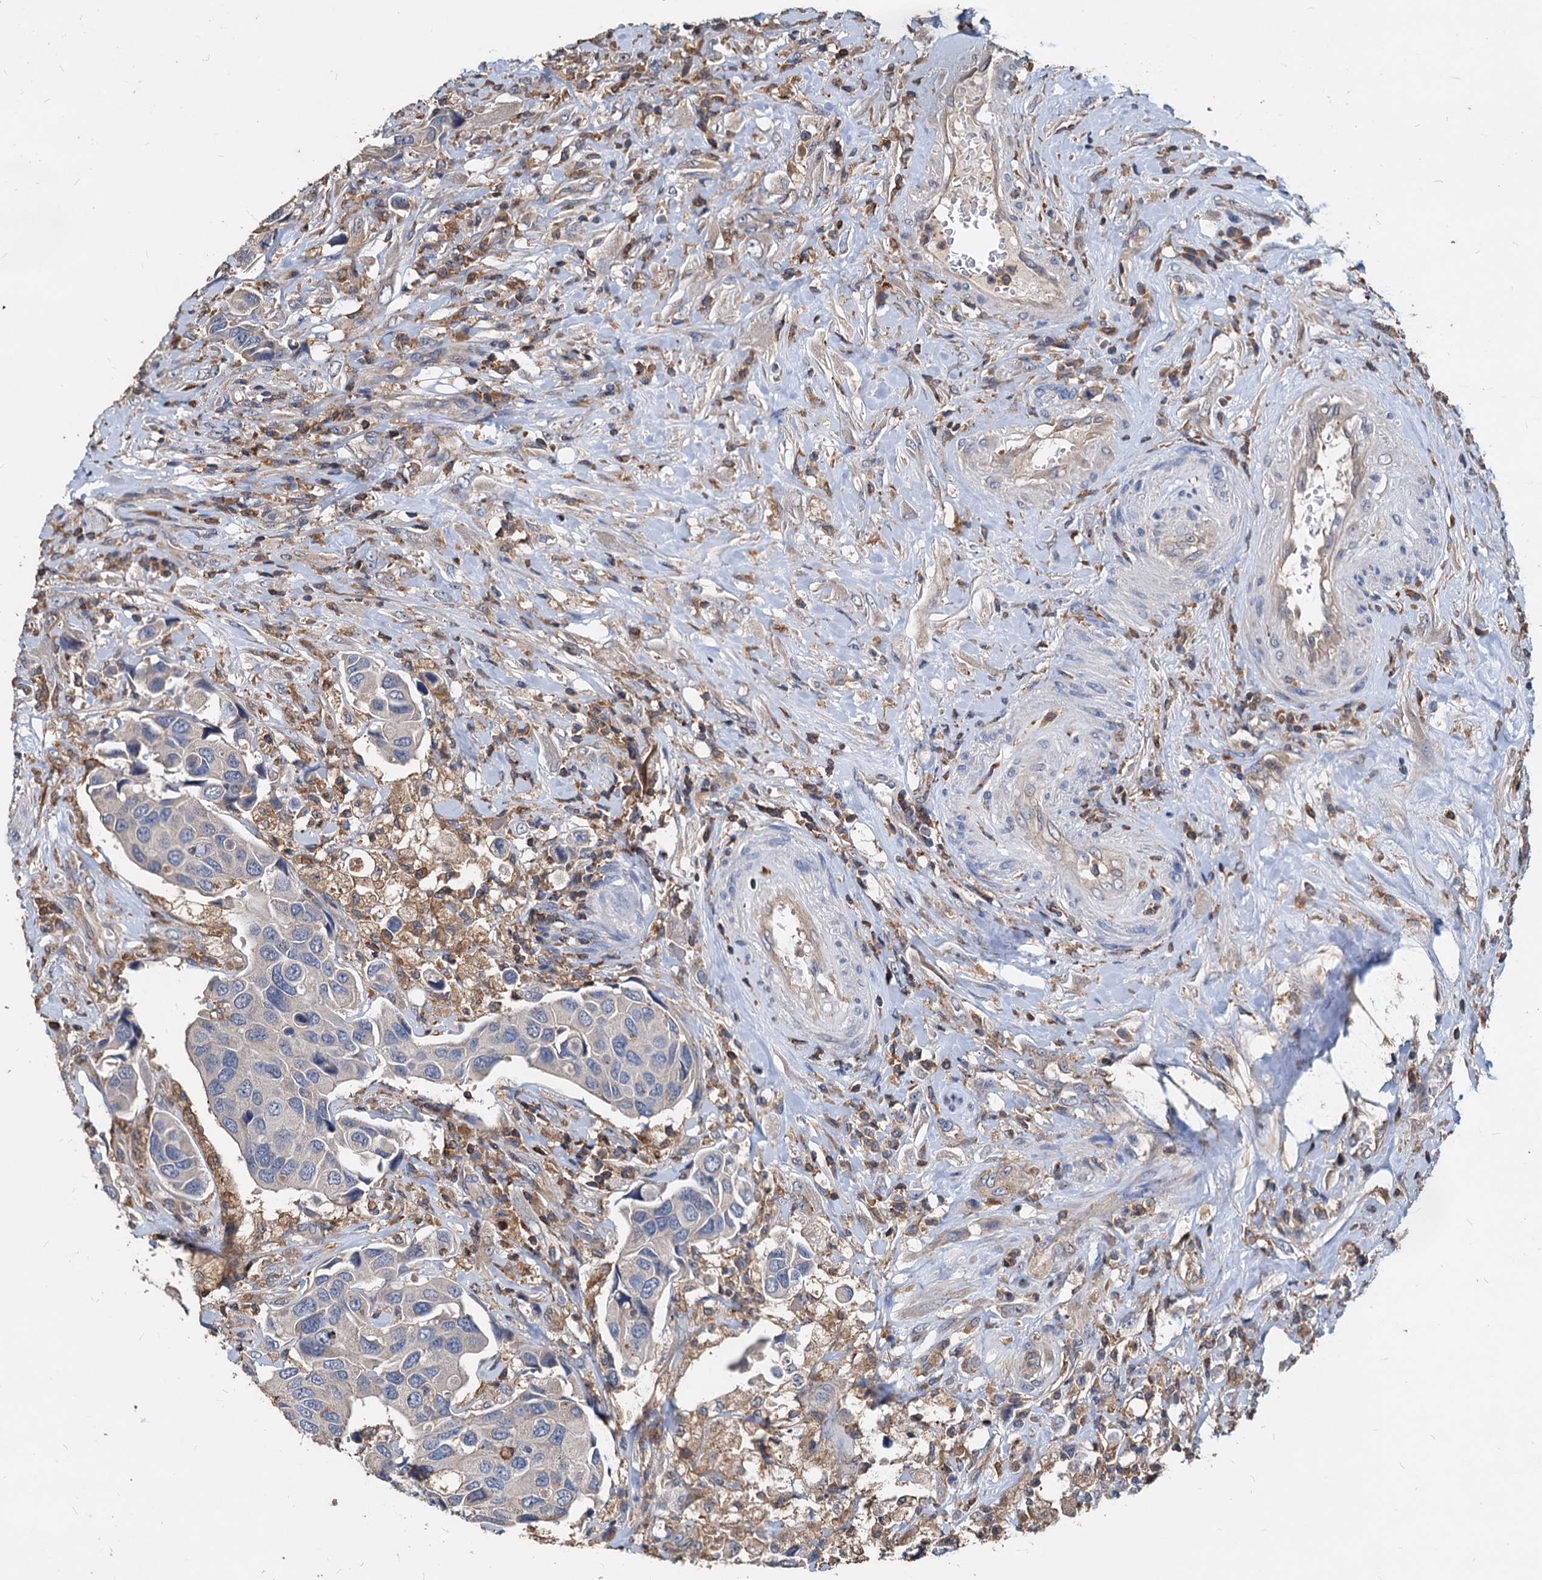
{"staining": {"intensity": "negative", "quantity": "none", "location": "none"}, "tissue": "urothelial cancer", "cell_type": "Tumor cells", "image_type": "cancer", "snomed": [{"axis": "morphology", "description": "Urothelial carcinoma, High grade"}, {"axis": "topography", "description": "Urinary bladder"}], "caption": "Human urothelial carcinoma (high-grade) stained for a protein using IHC displays no staining in tumor cells.", "gene": "LCP2", "patient": {"sex": "male", "age": 74}}